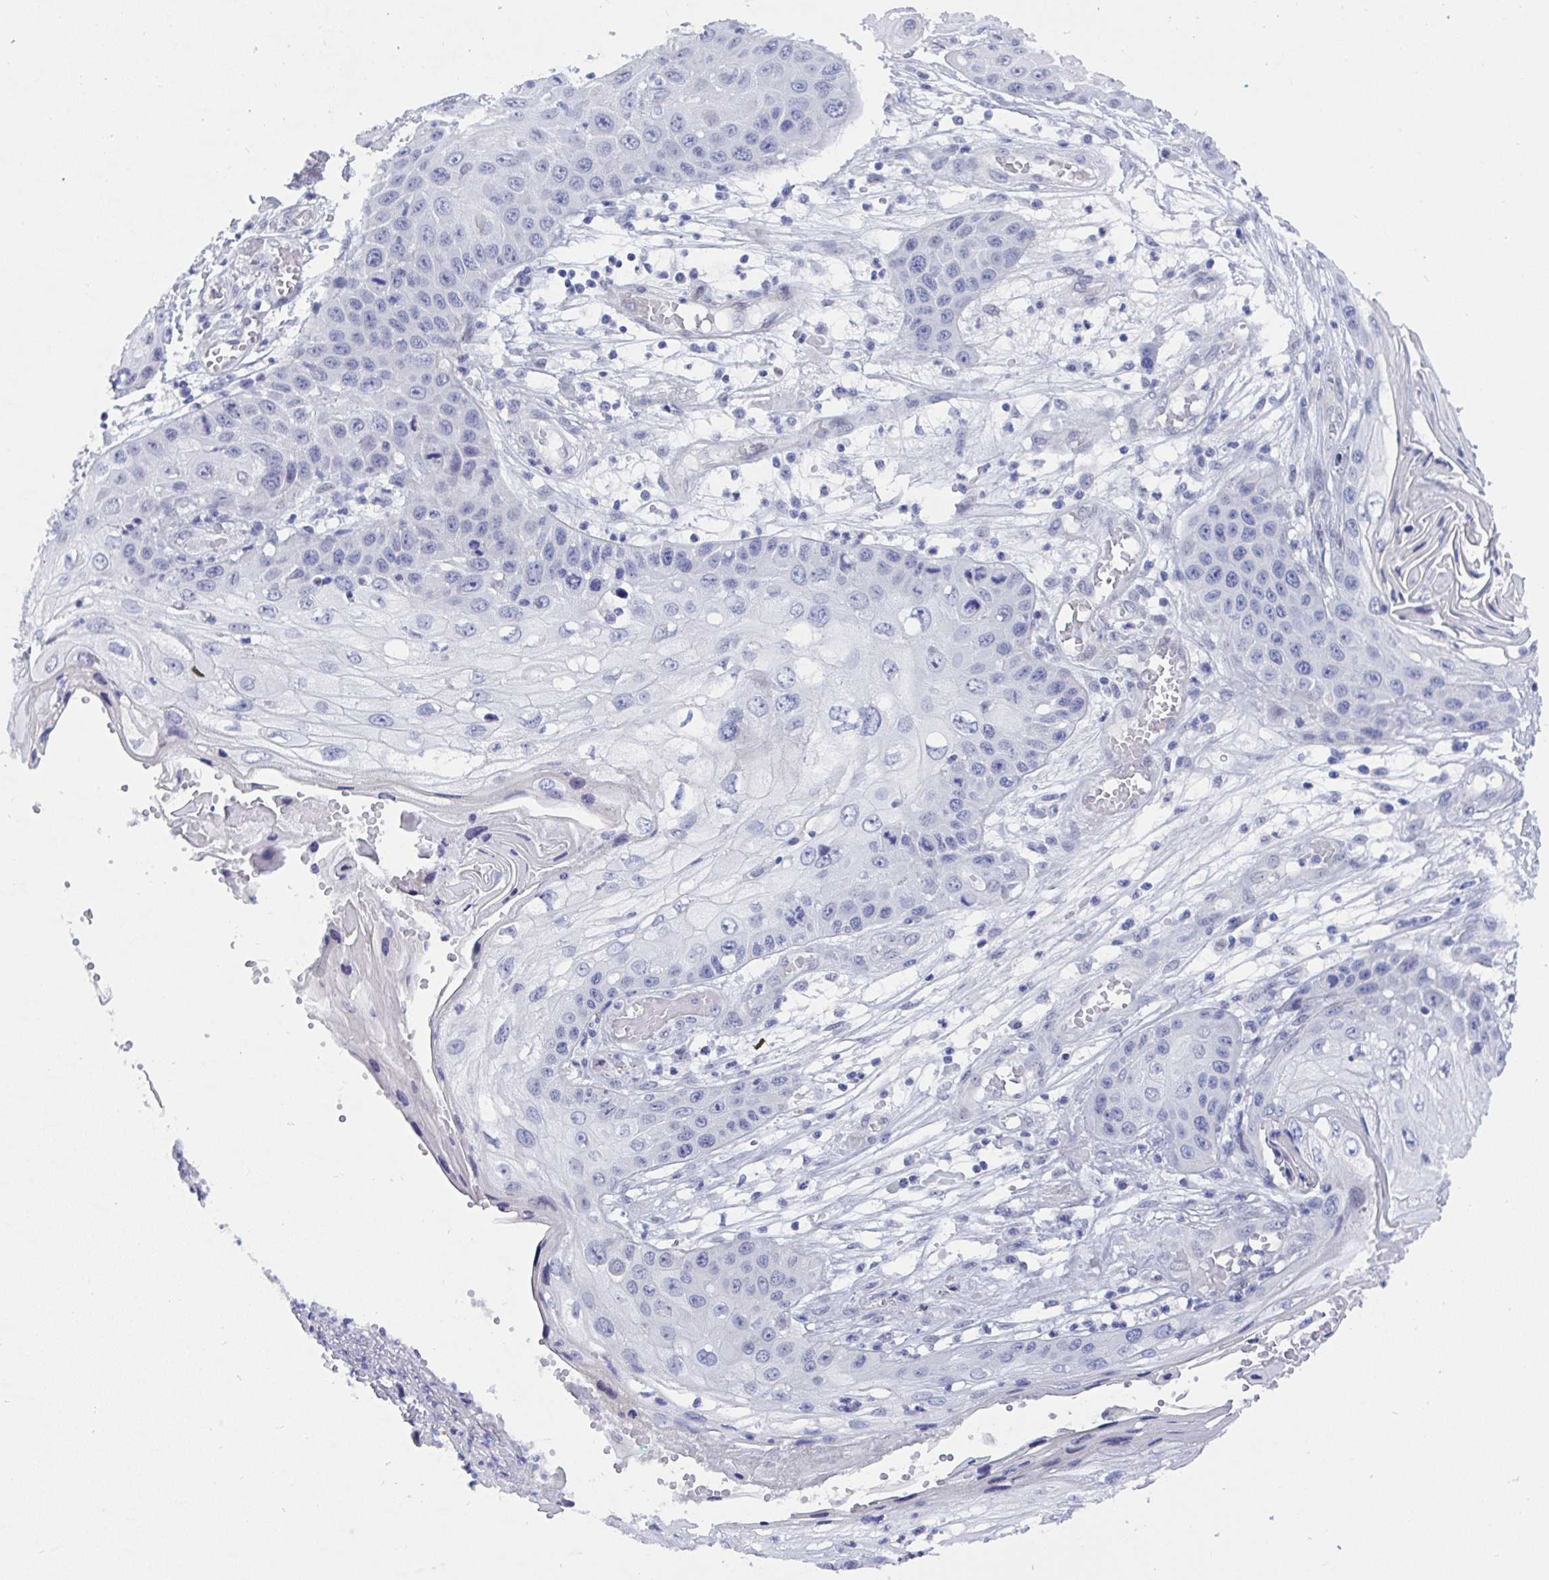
{"staining": {"intensity": "negative", "quantity": "none", "location": "none"}, "tissue": "skin cancer", "cell_type": "Tumor cells", "image_type": "cancer", "snomed": [{"axis": "morphology", "description": "Squamous cell carcinoma, NOS"}, {"axis": "topography", "description": "Skin"}, {"axis": "topography", "description": "Vulva"}], "caption": "Human skin squamous cell carcinoma stained for a protein using immunohistochemistry displays no positivity in tumor cells.", "gene": "MFSD4A", "patient": {"sex": "female", "age": 44}}